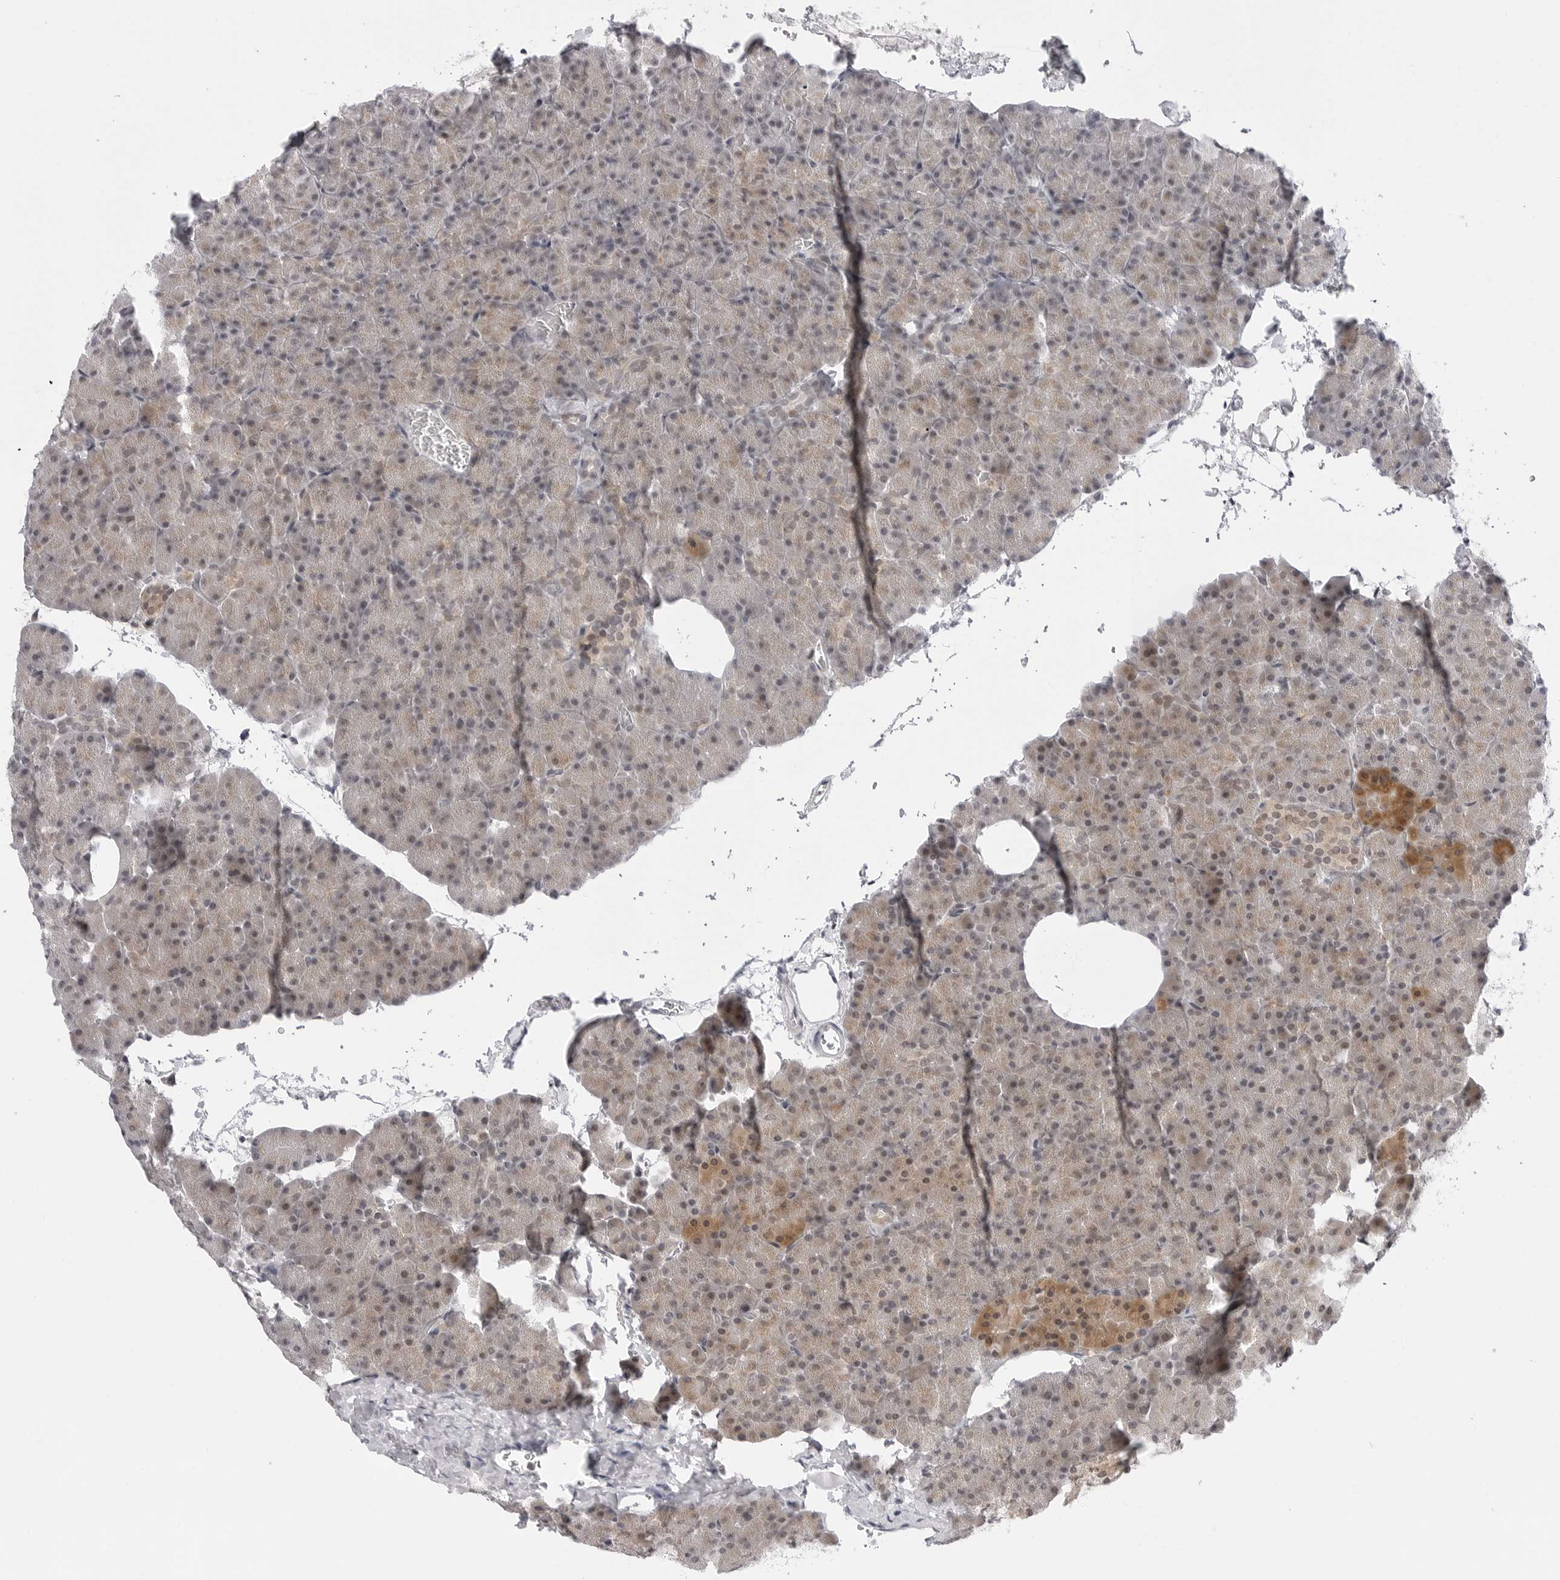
{"staining": {"intensity": "weak", "quantity": "25%-75%", "location": "cytoplasmic/membranous,nuclear"}, "tissue": "pancreas", "cell_type": "Exocrine glandular cells", "image_type": "normal", "snomed": [{"axis": "morphology", "description": "Normal tissue, NOS"}, {"axis": "morphology", "description": "Carcinoid, malignant, NOS"}, {"axis": "topography", "description": "Pancreas"}], "caption": "An image of human pancreas stained for a protein demonstrates weak cytoplasmic/membranous,nuclear brown staining in exocrine glandular cells.", "gene": "PPP2R5C", "patient": {"sex": "female", "age": 35}}